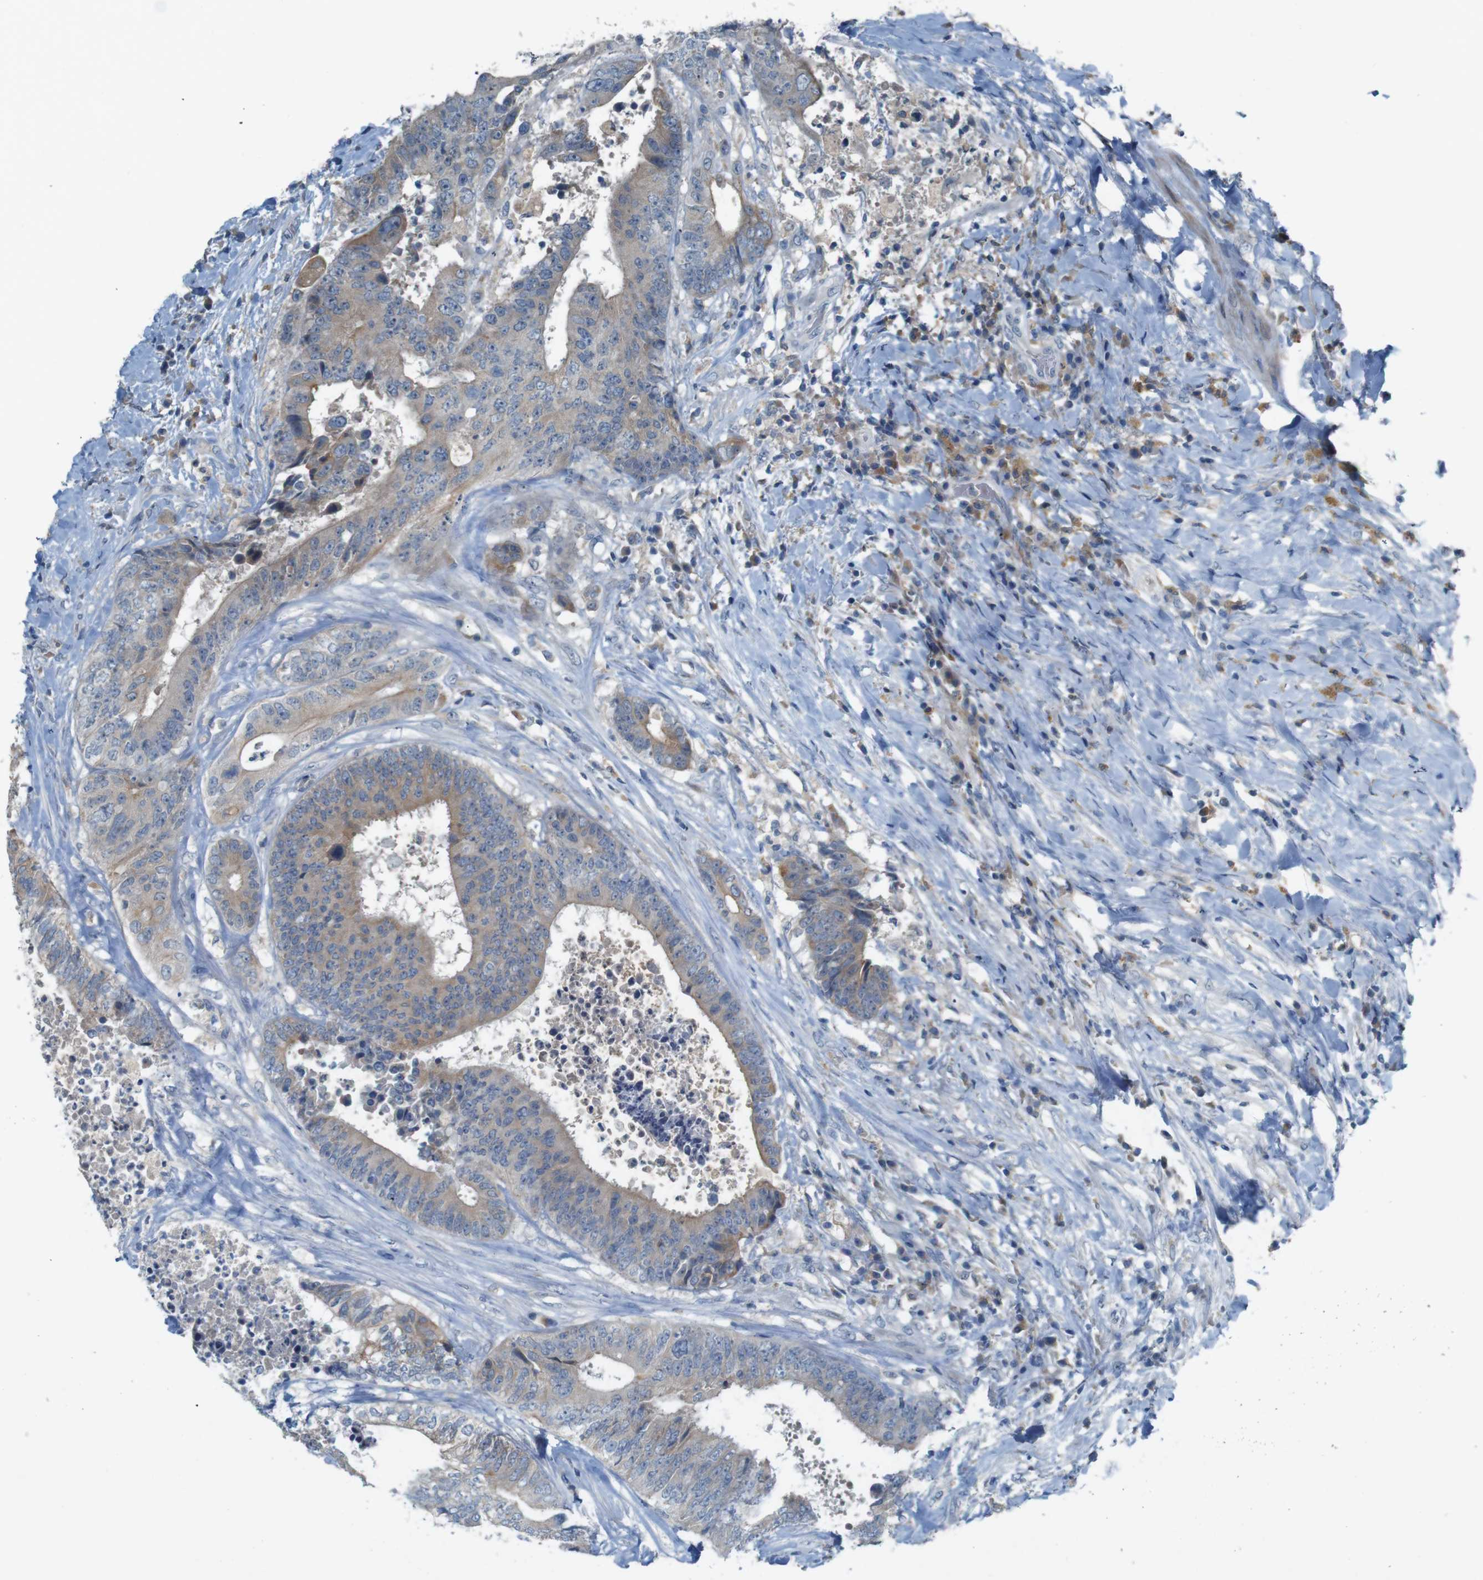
{"staining": {"intensity": "weak", "quantity": ">75%", "location": "cytoplasmic/membranous"}, "tissue": "colorectal cancer", "cell_type": "Tumor cells", "image_type": "cancer", "snomed": [{"axis": "morphology", "description": "Adenocarcinoma, NOS"}, {"axis": "topography", "description": "Rectum"}], "caption": "DAB (3,3'-diaminobenzidine) immunohistochemical staining of adenocarcinoma (colorectal) demonstrates weak cytoplasmic/membranous protein positivity in about >75% of tumor cells.", "gene": "MOGAT3", "patient": {"sex": "male", "age": 72}}